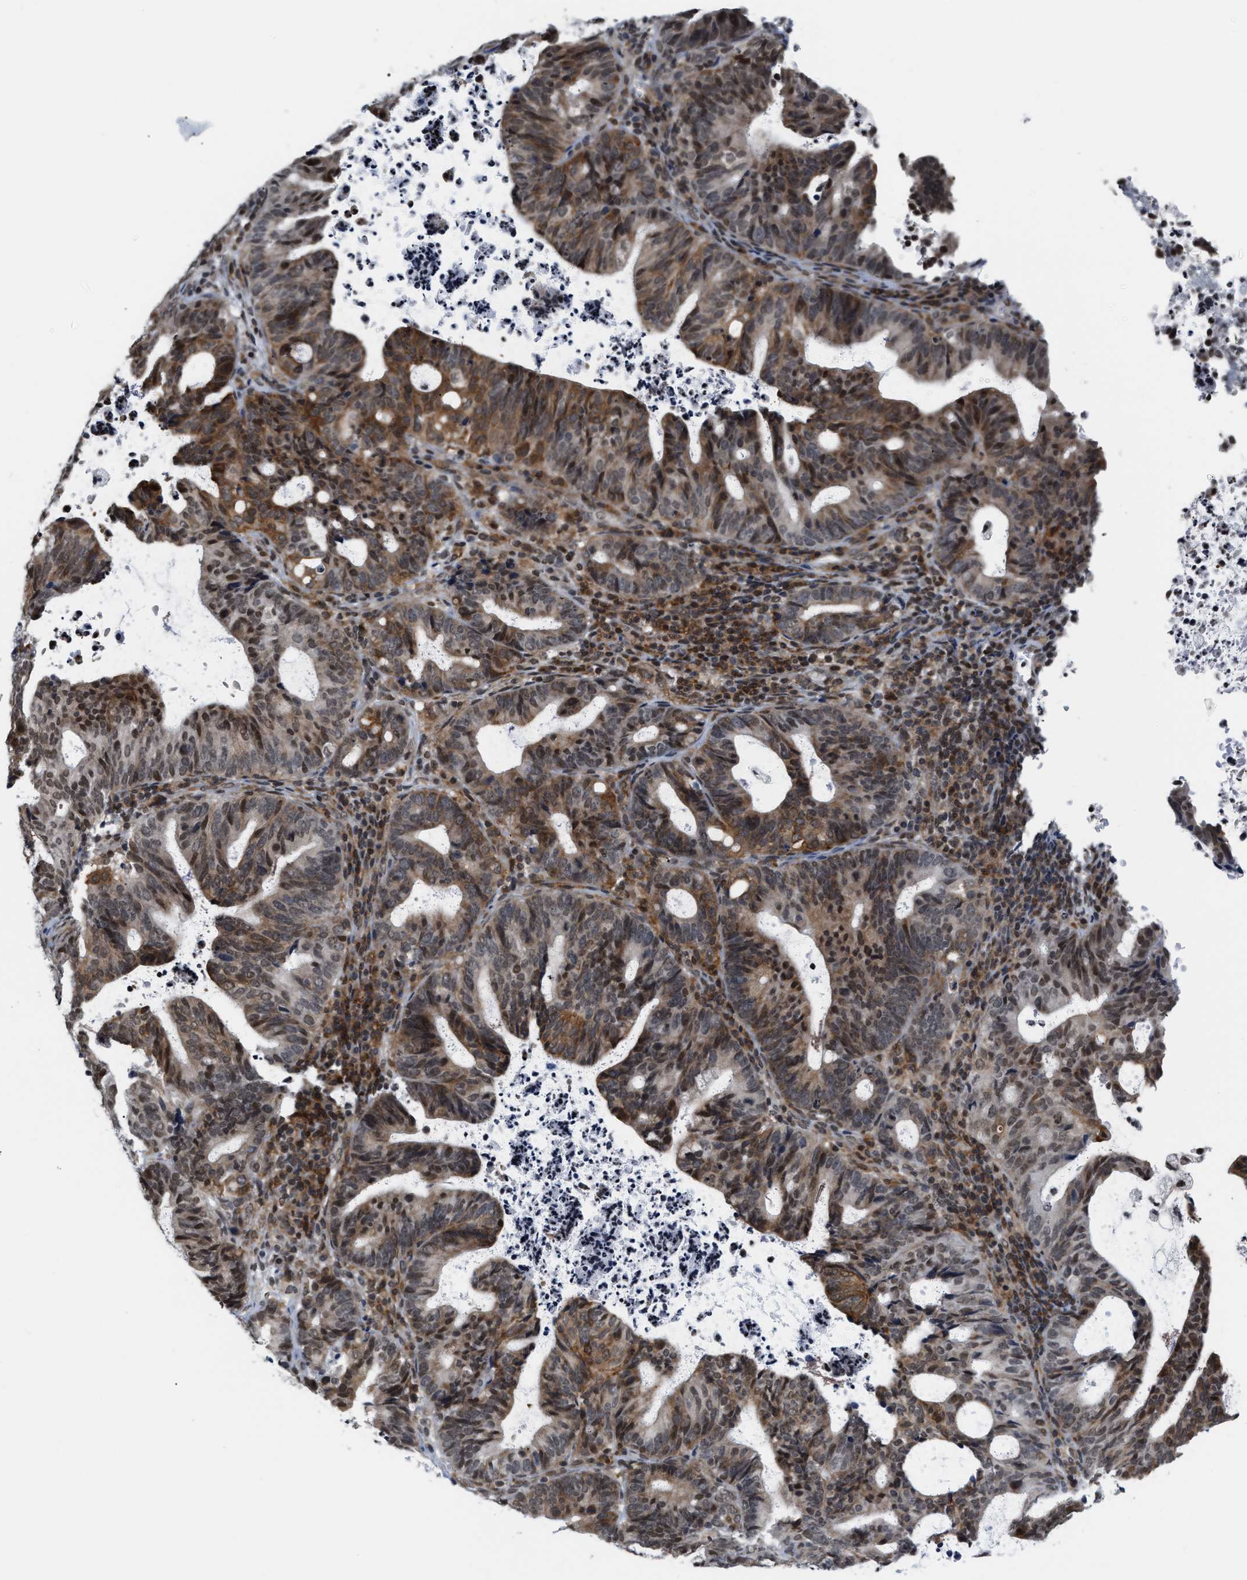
{"staining": {"intensity": "moderate", "quantity": "25%-75%", "location": "cytoplasmic/membranous"}, "tissue": "endometrial cancer", "cell_type": "Tumor cells", "image_type": "cancer", "snomed": [{"axis": "morphology", "description": "Adenocarcinoma, NOS"}, {"axis": "topography", "description": "Uterus"}], "caption": "Human adenocarcinoma (endometrial) stained with a brown dye displays moderate cytoplasmic/membranous positive expression in approximately 25%-75% of tumor cells.", "gene": "ANKRD6", "patient": {"sex": "female", "age": 83}}